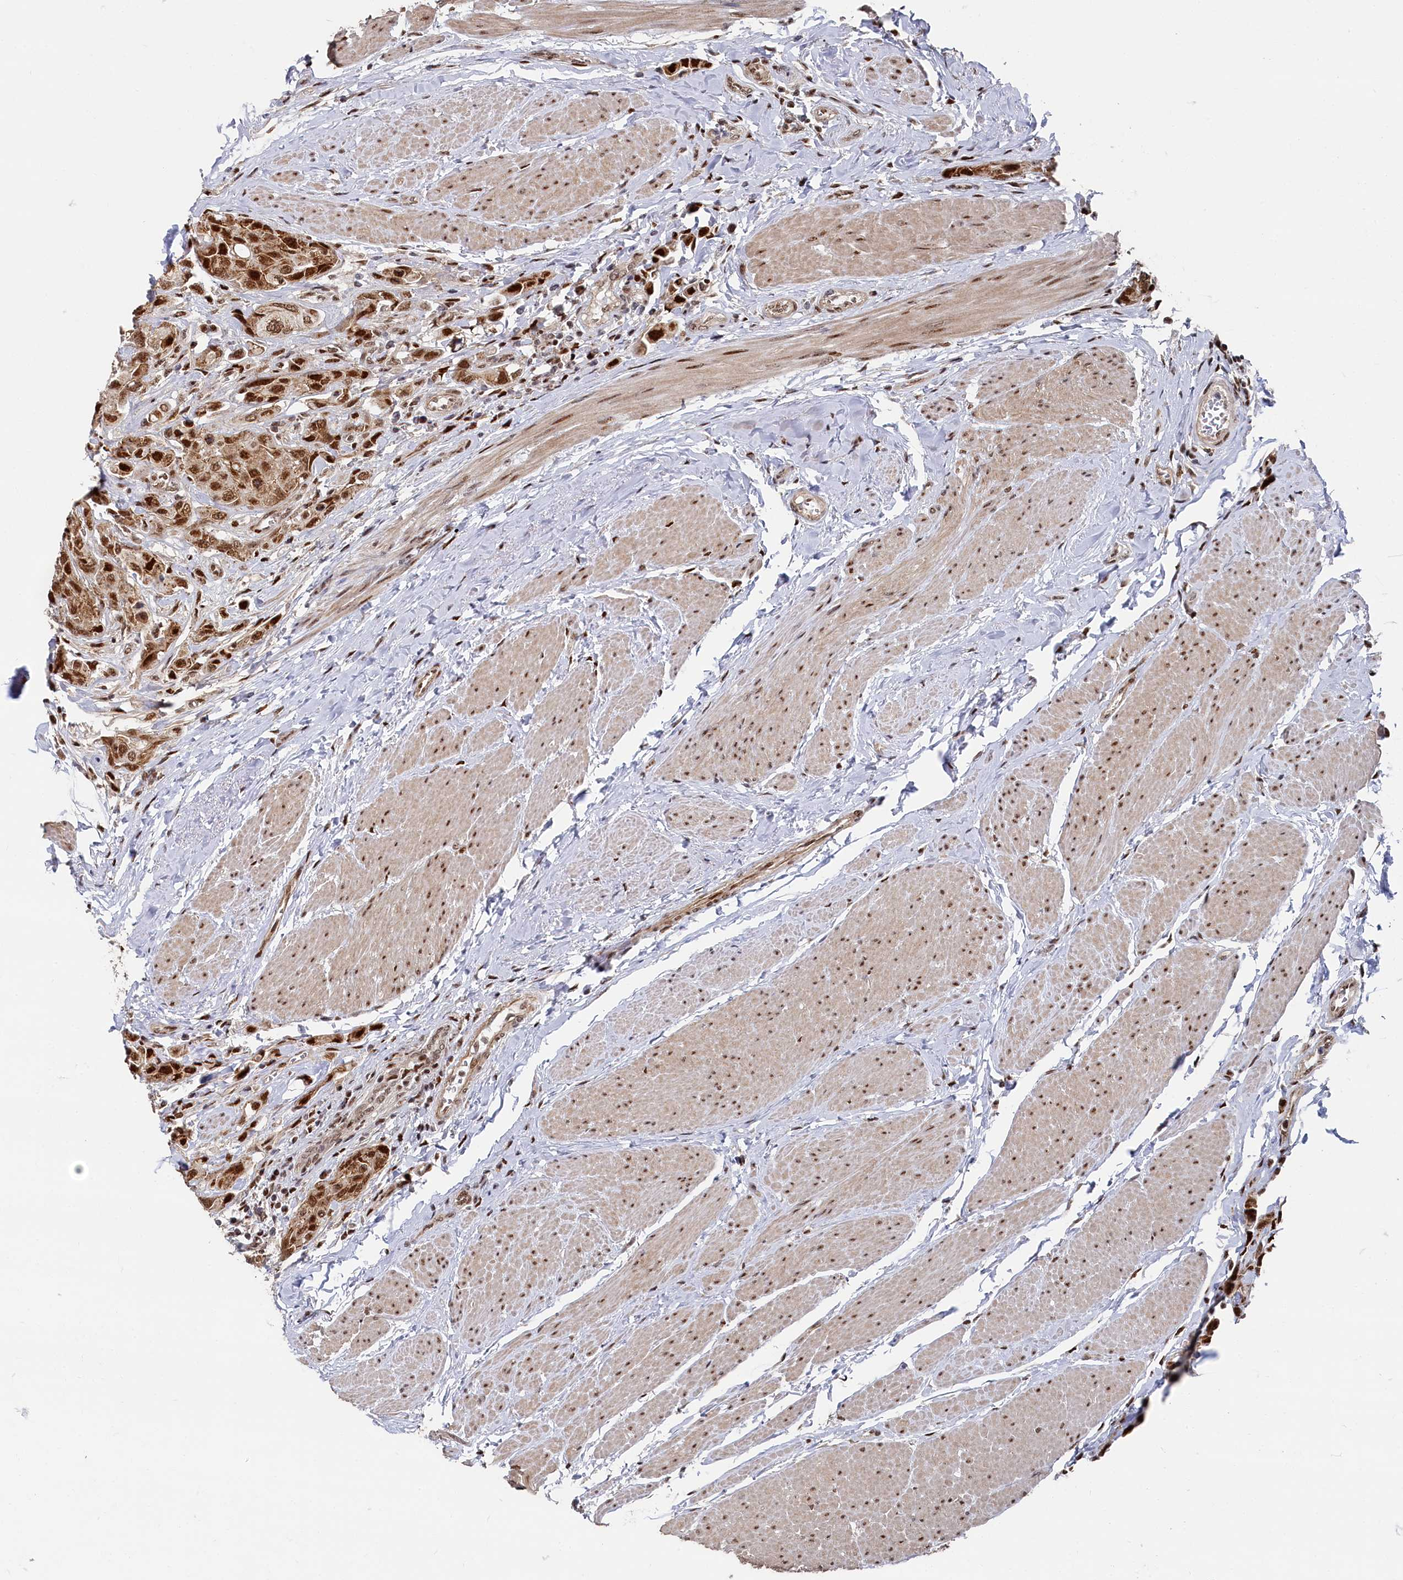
{"staining": {"intensity": "strong", "quantity": ">75%", "location": "nuclear"}, "tissue": "urothelial cancer", "cell_type": "Tumor cells", "image_type": "cancer", "snomed": [{"axis": "morphology", "description": "Urothelial carcinoma, High grade"}, {"axis": "topography", "description": "Urinary bladder"}], "caption": "Urothelial cancer stained with DAB IHC exhibits high levels of strong nuclear staining in approximately >75% of tumor cells. (IHC, brightfield microscopy, high magnification).", "gene": "BUB3", "patient": {"sex": "male", "age": 50}}